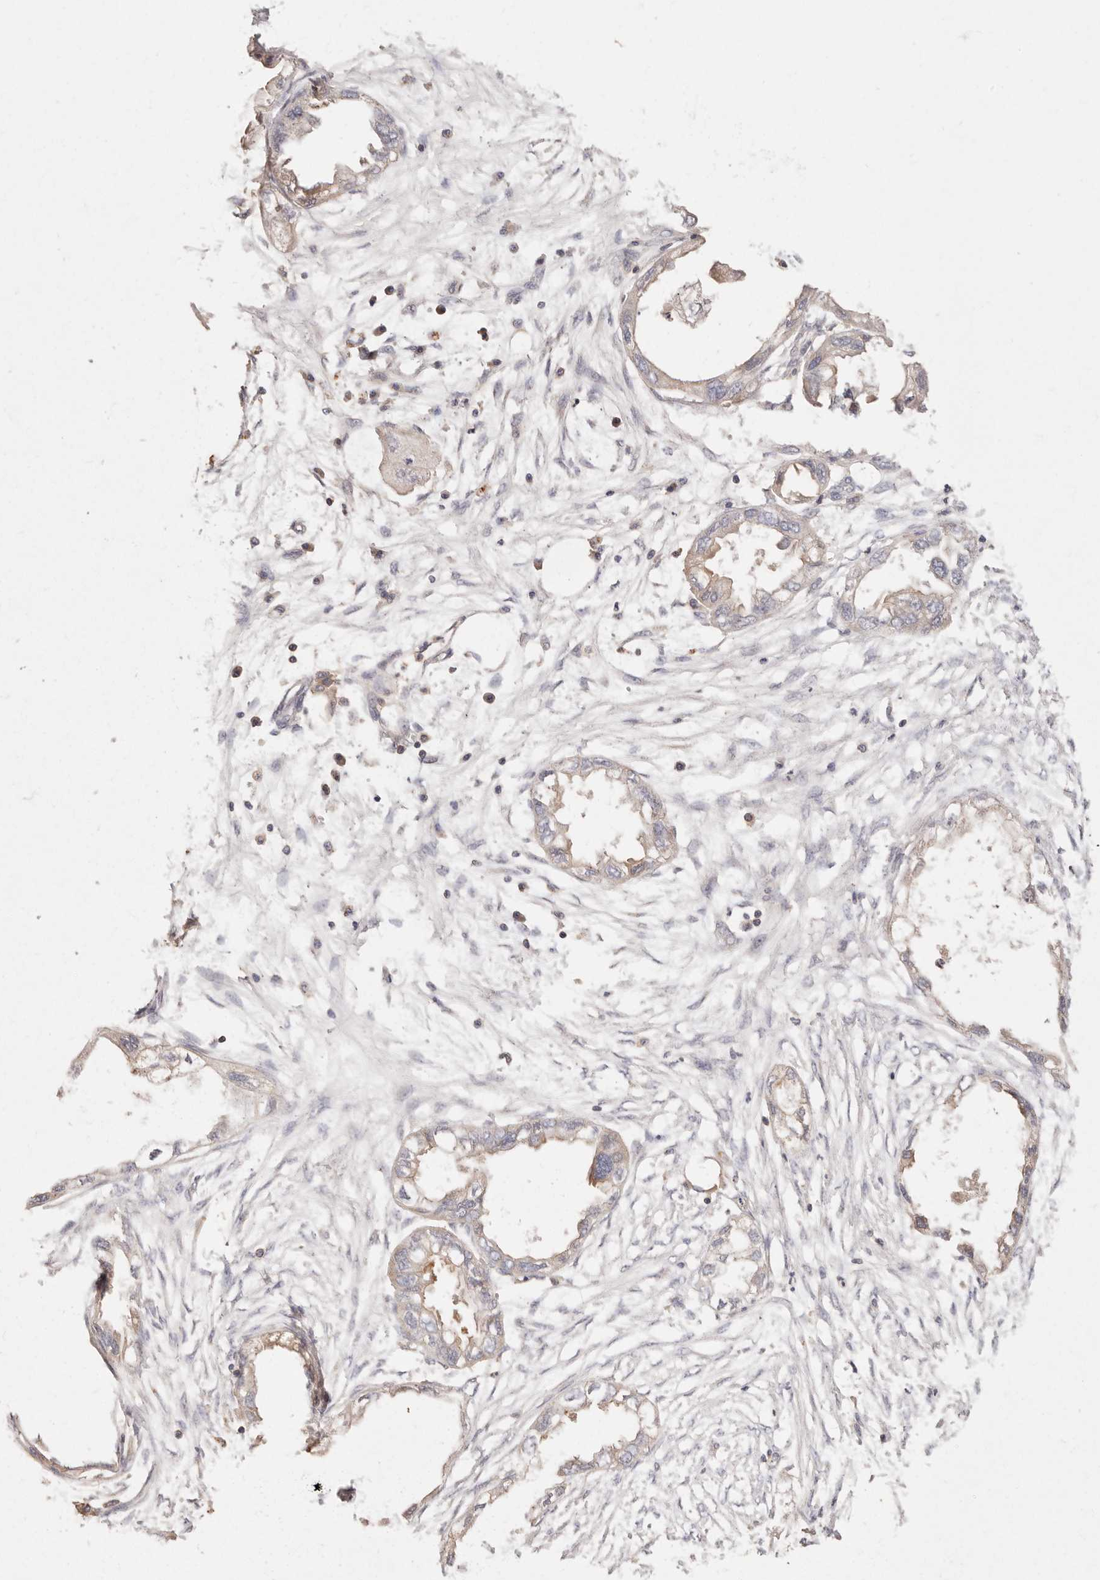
{"staining": {"intensity": "weak", "quantity": "<25%", "location": "cytoplasmic/membranous"}, "tissue": "endometrial cancer", "cell_type": "Tumor cells", "image_type": "cancer", "snomed": [{"axis": "morphology", "description": "Adenocarcinoma, NOS"}, {"axis": "morphology", "description": "Adenocarcinoma, metastatic, NOS"}, {"axis": "topography", "description": "Adipose tissue"}, {"axis": "topography", "description": "Endometrium"}], "caption": "Endometrial metastatic adenocarcinoma stained for a protein using immunohistochemistry displays no staining tumor cells.", "gene": "CXADR", "patient": {"sex": "female", "age": 67}}